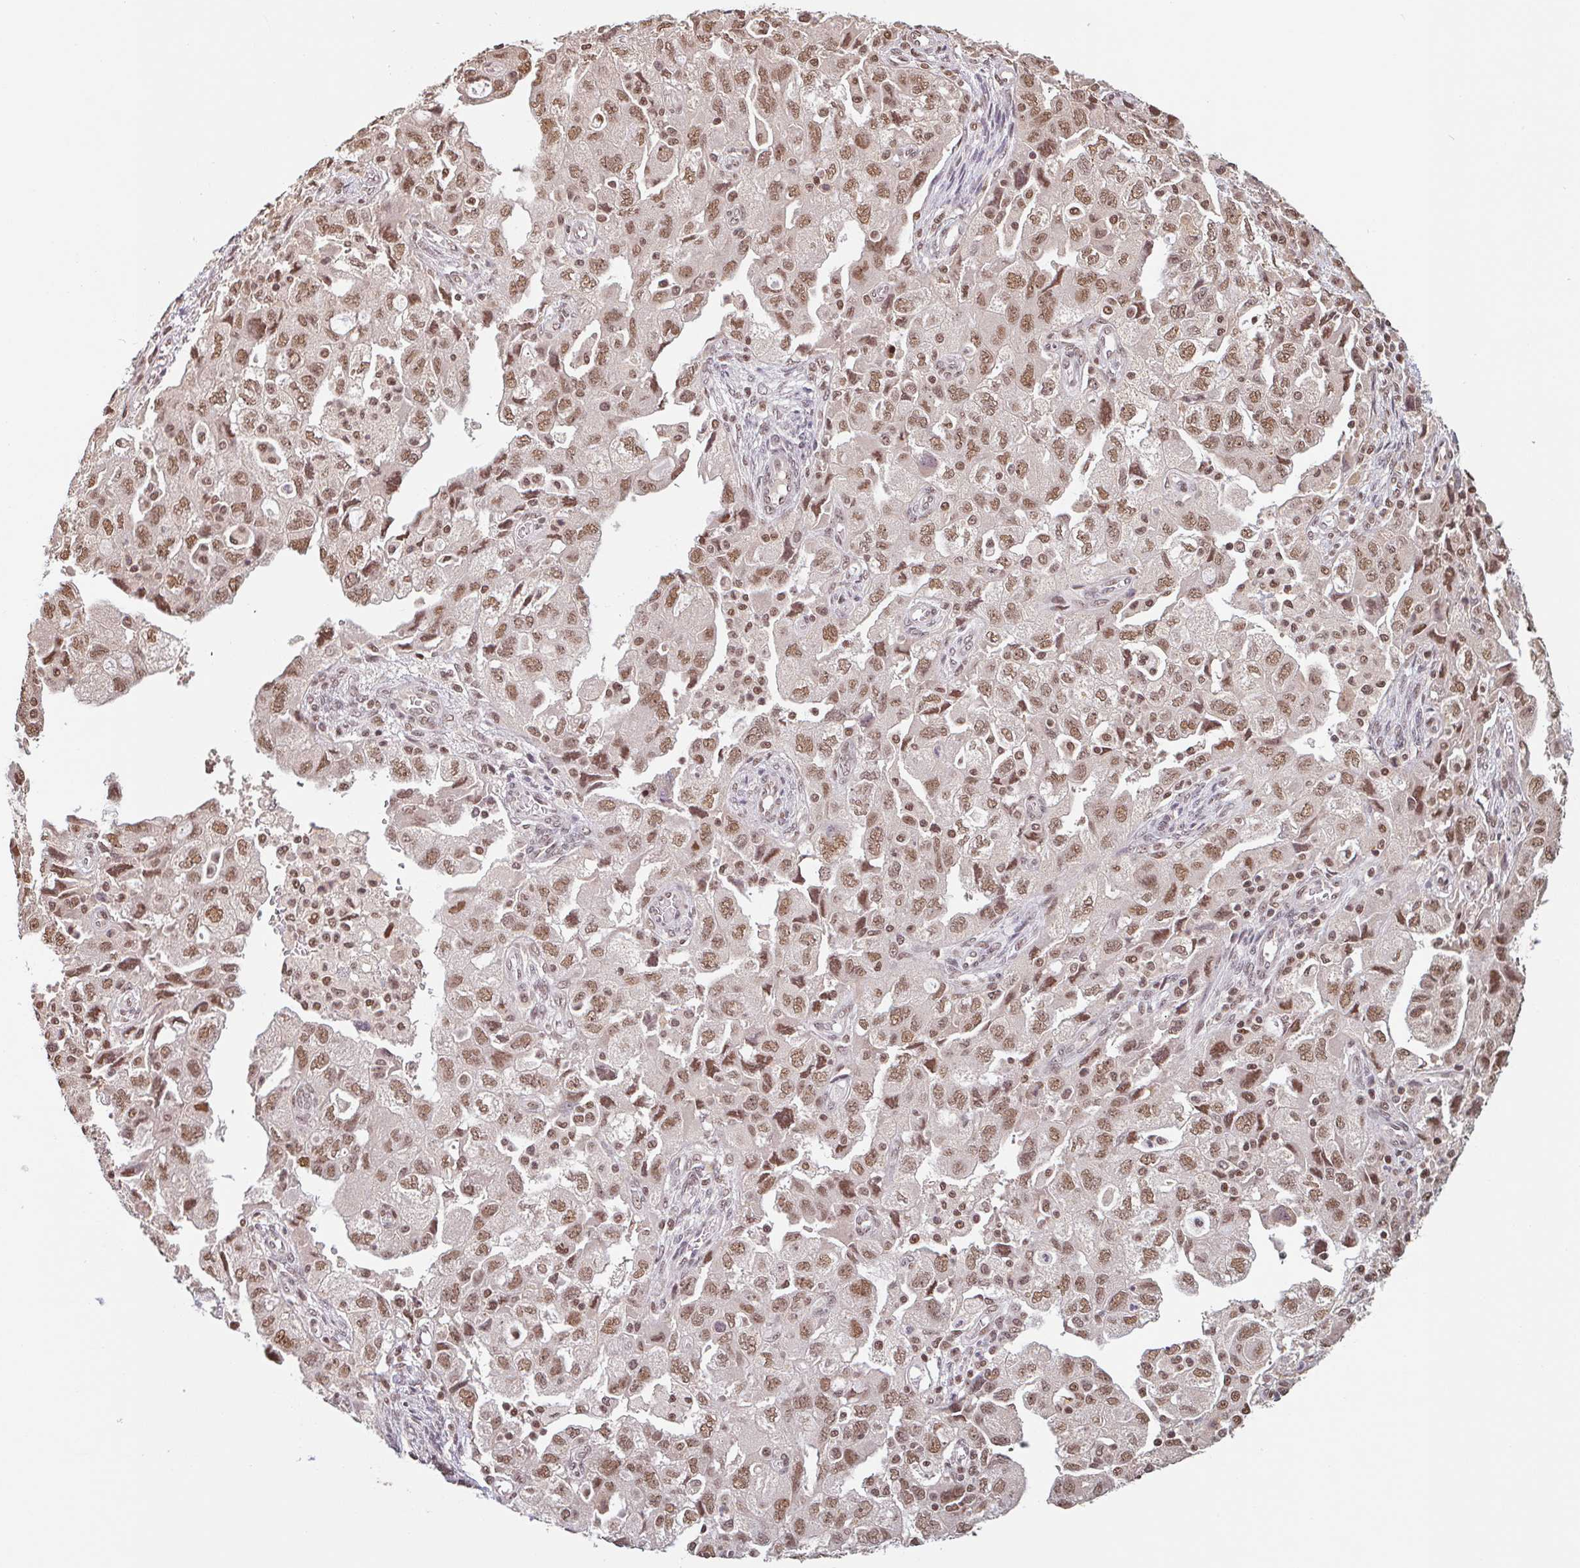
{"staining": {"intensity": "moderate", "quantity": ">75%", "location": "nuclear"}, "tissue": "ovarian cancer", "cell_type": "Tumor cells", "image_type": "cancer", "snomed": [{"axis": "morphology", "description": "Carcinoma, NOS"}, {"axis": "morphology", "description": "Cystadenocarcinoma, serous, NOS"}, {"axis": "topography", "description": "Ovary"}], "caption": "Ovarian cancer (carcinoma) was stained to show a protein in brown. There is medium levels of moderate nuclear staining in approximately >75% of tumor cells.", "gene": "DR1", "patient": {"sex": "female", "age": 69}}